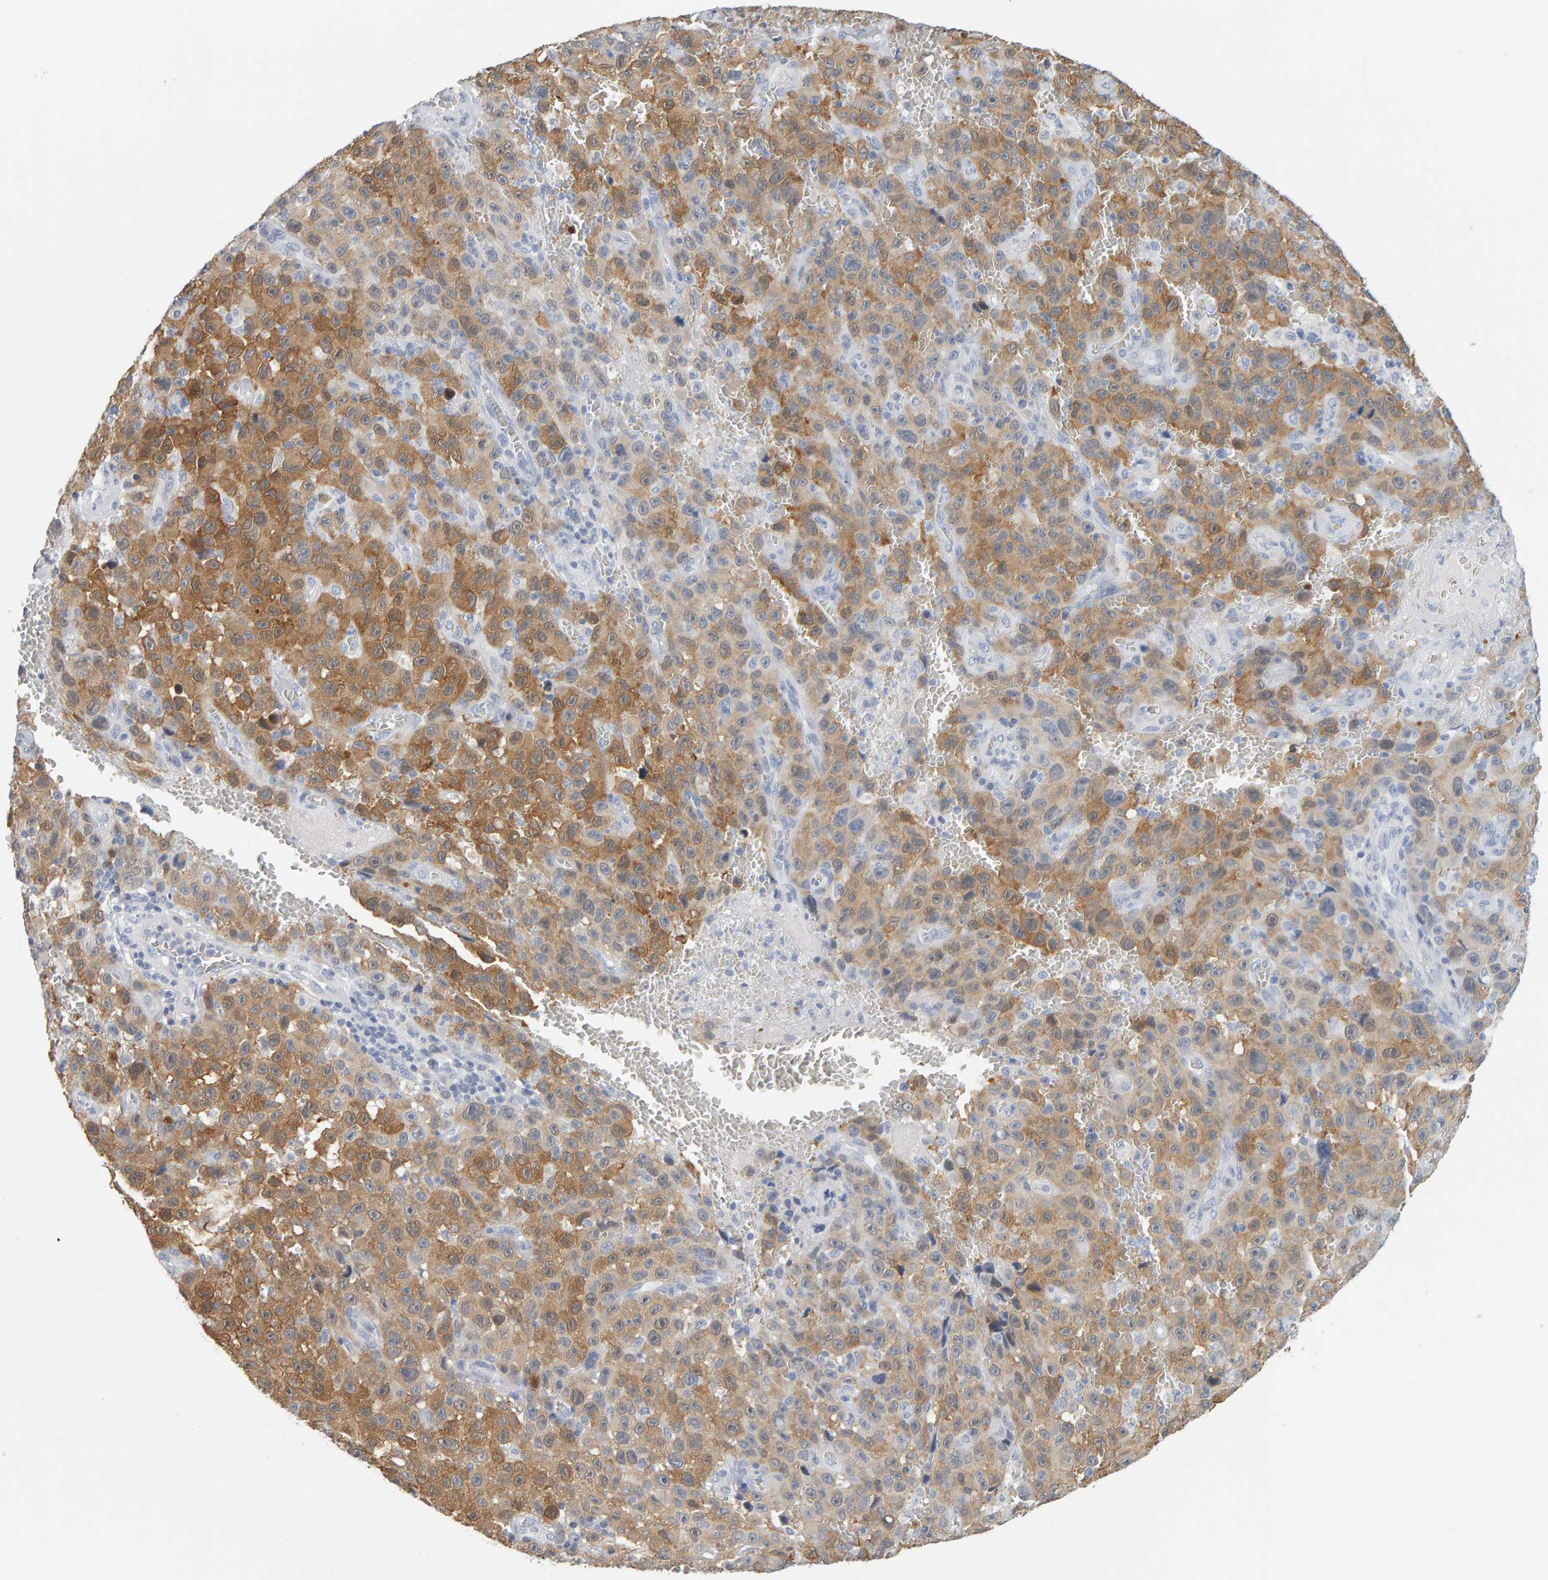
{"staining": {"intensity": "moderate", "quantity": ">75%", "location": "cytoplasmic/membranous"}, "tissue": "melanoma", "cell_type": "Tumor cells", "image_type": "cancer", "snomed": [{"axis": "morphology", "description": "Malignant melanoma, NOS"}, {"axis": "topography", "description": "Skin"}], "caption": "Malignant melanoma stained with a protein marker reveals moderate staining in tumor cells.", "gene": "CTH", "patient": {"sex": "female", "age": 82}}